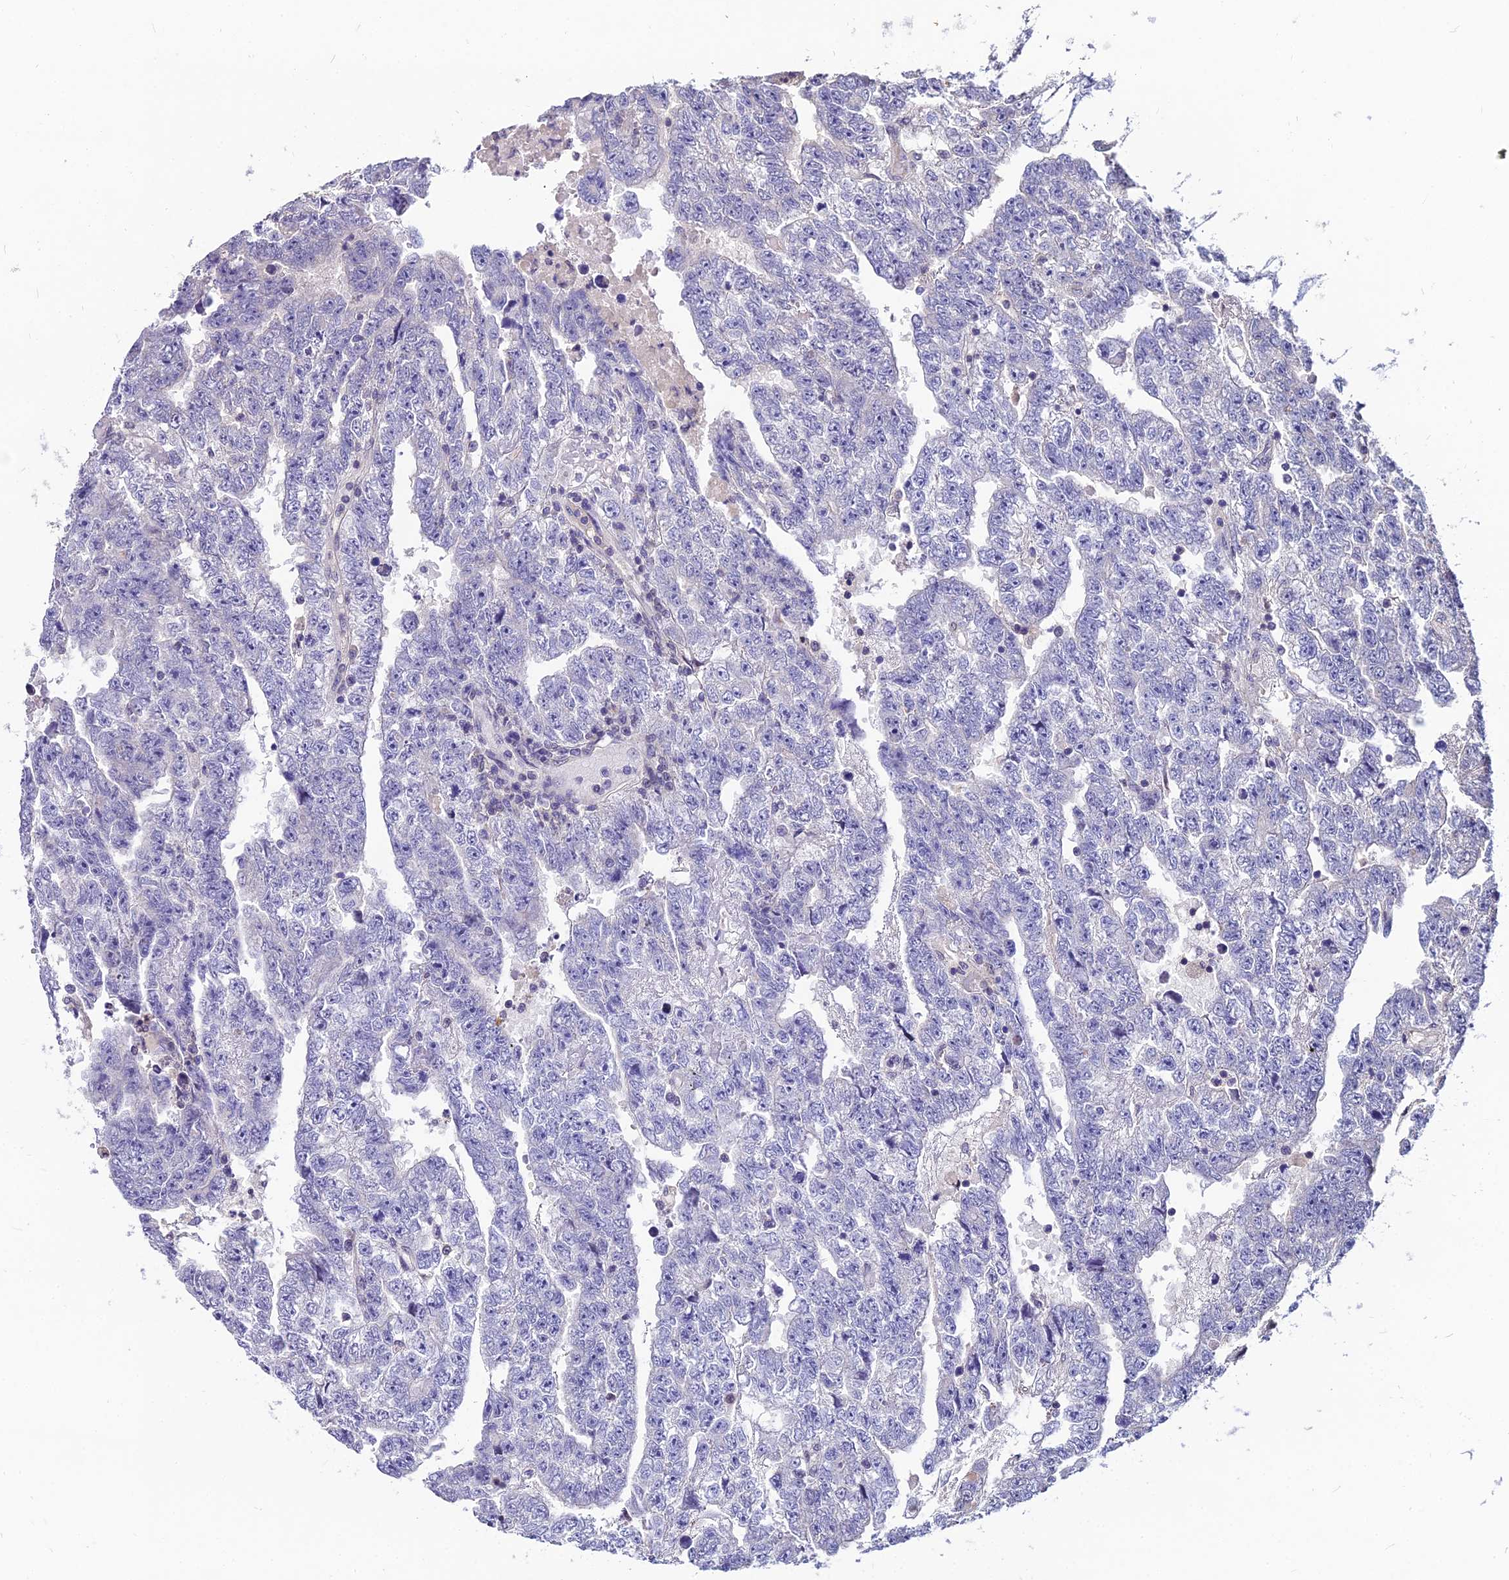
{"staining": {"intensity": "negative", "quantity": "none", "location": "none"}, "tissue": "testis cancer", "cell_type": "Tumor cells", "image_type": "cancer", "snomed": [{"axis": "morphology", "description": "Carcinoma, Embryonal, NOS"}, {"axis": "topography", "description": "Testis"}], "caption": "Immunohistochemical staining of human testis cancer exhibits no significant positivity in tumor cells.", "gene": "LGALS7", "patient": {"sex": "male", "age": 25}}